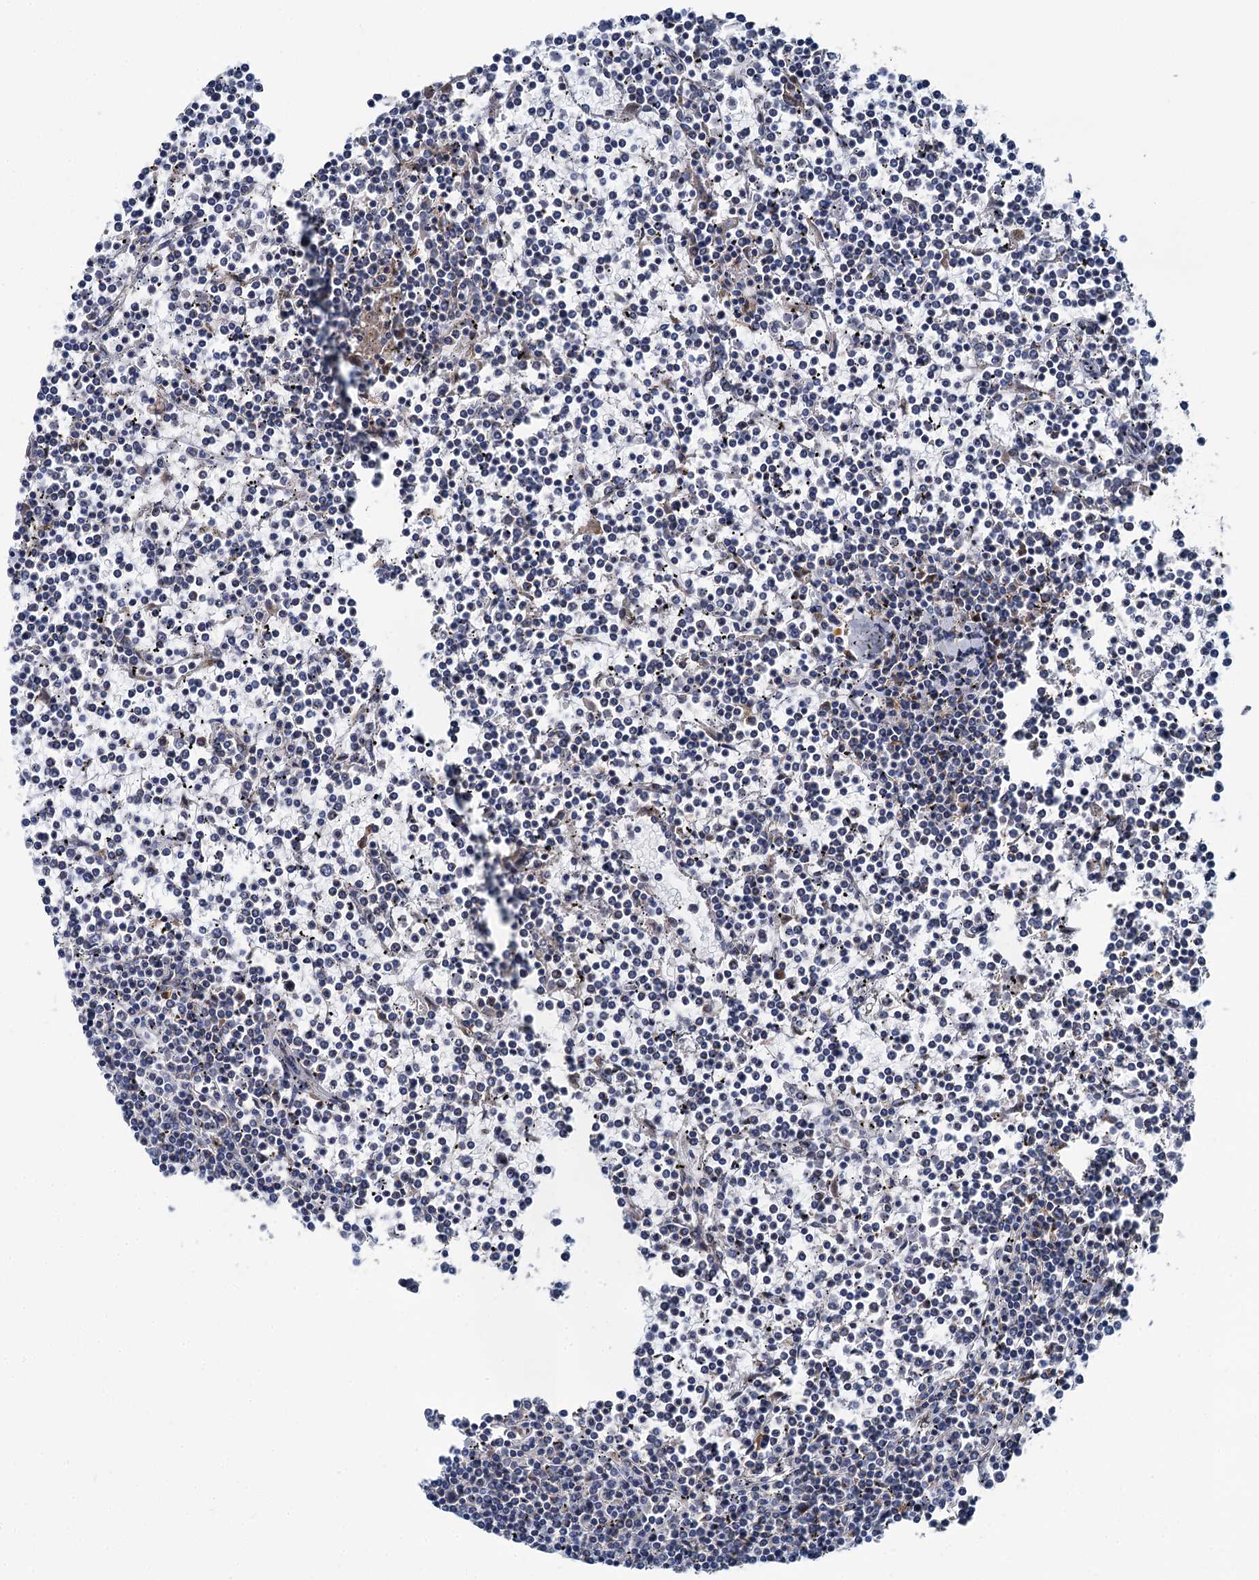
{"staining": {"intensity": "negative", "quantity": "none", "location": "none"}, "tissue": "lymphoma", "cell_type": "Tumor cells", "image_type": "cancer", "snomed": [{"axis": "morphology", "description": "Malignant lymphoma, non-Hodgkin's type, Low grade"}, {"axis": "topography", "description": "Spleen"}], "caption": "The IHC histopathology image has no significant positivity in tumor cells of lymphoma tissue.", "gene": "BET1L", "patient": {"sex": "female", "age": 19}}